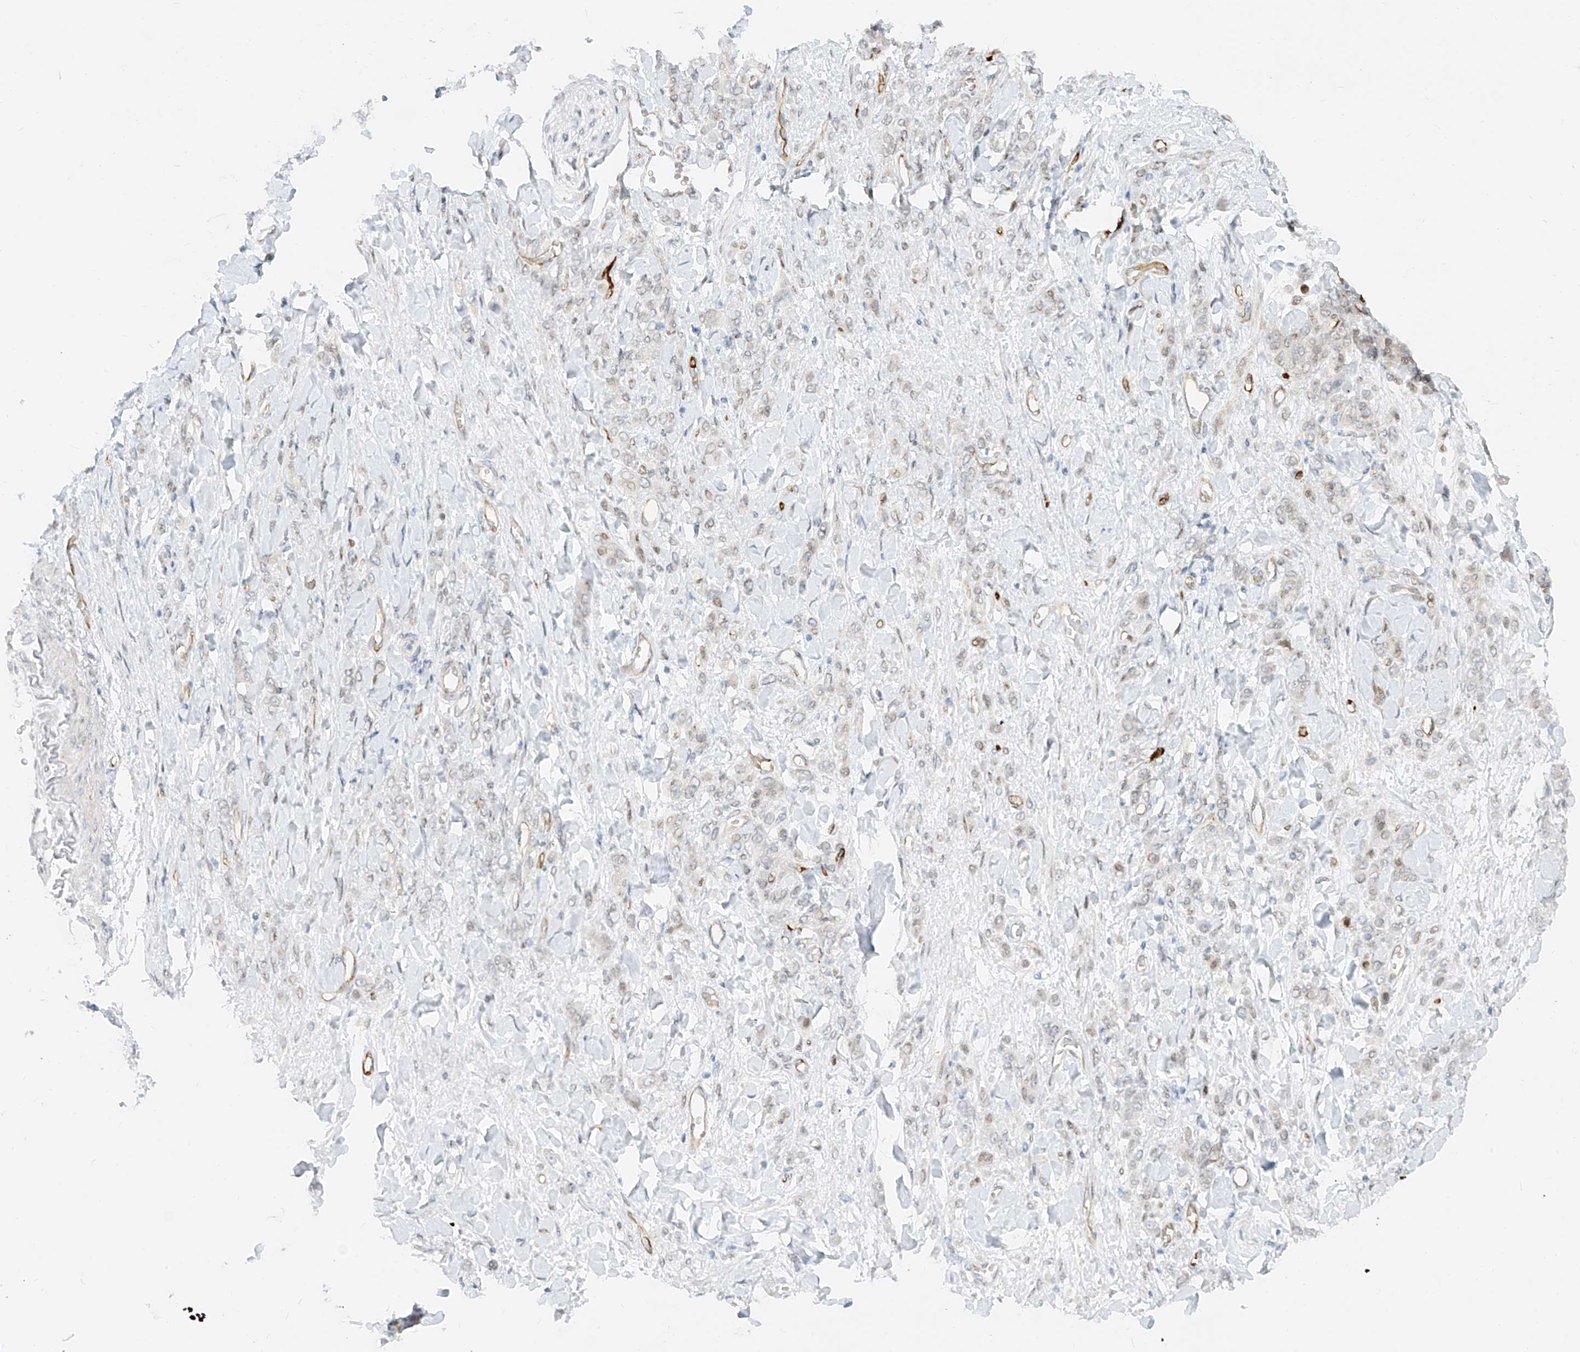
{"staining": {"intensity": "negative", "quantity": "none", "location": "none"}, "tissue": "stomach cancer", "cell_type": "Tumor cells", "image_type": "cancer", "snomed": [{"axis": "morphology", "description": "Normal tissue, NOS"}, {"axis": "morphology", "description": "Adenocarcinoma, NOS"}, {"axis": "topography", "description": "Stomach"}], "caption": "An image of adenocarcinoma (stomach) stained for a protein demonstrates no brown staining in tumor cells.", "gene": "NHSL1", "patient": {"sex": "male", "age": 82}}